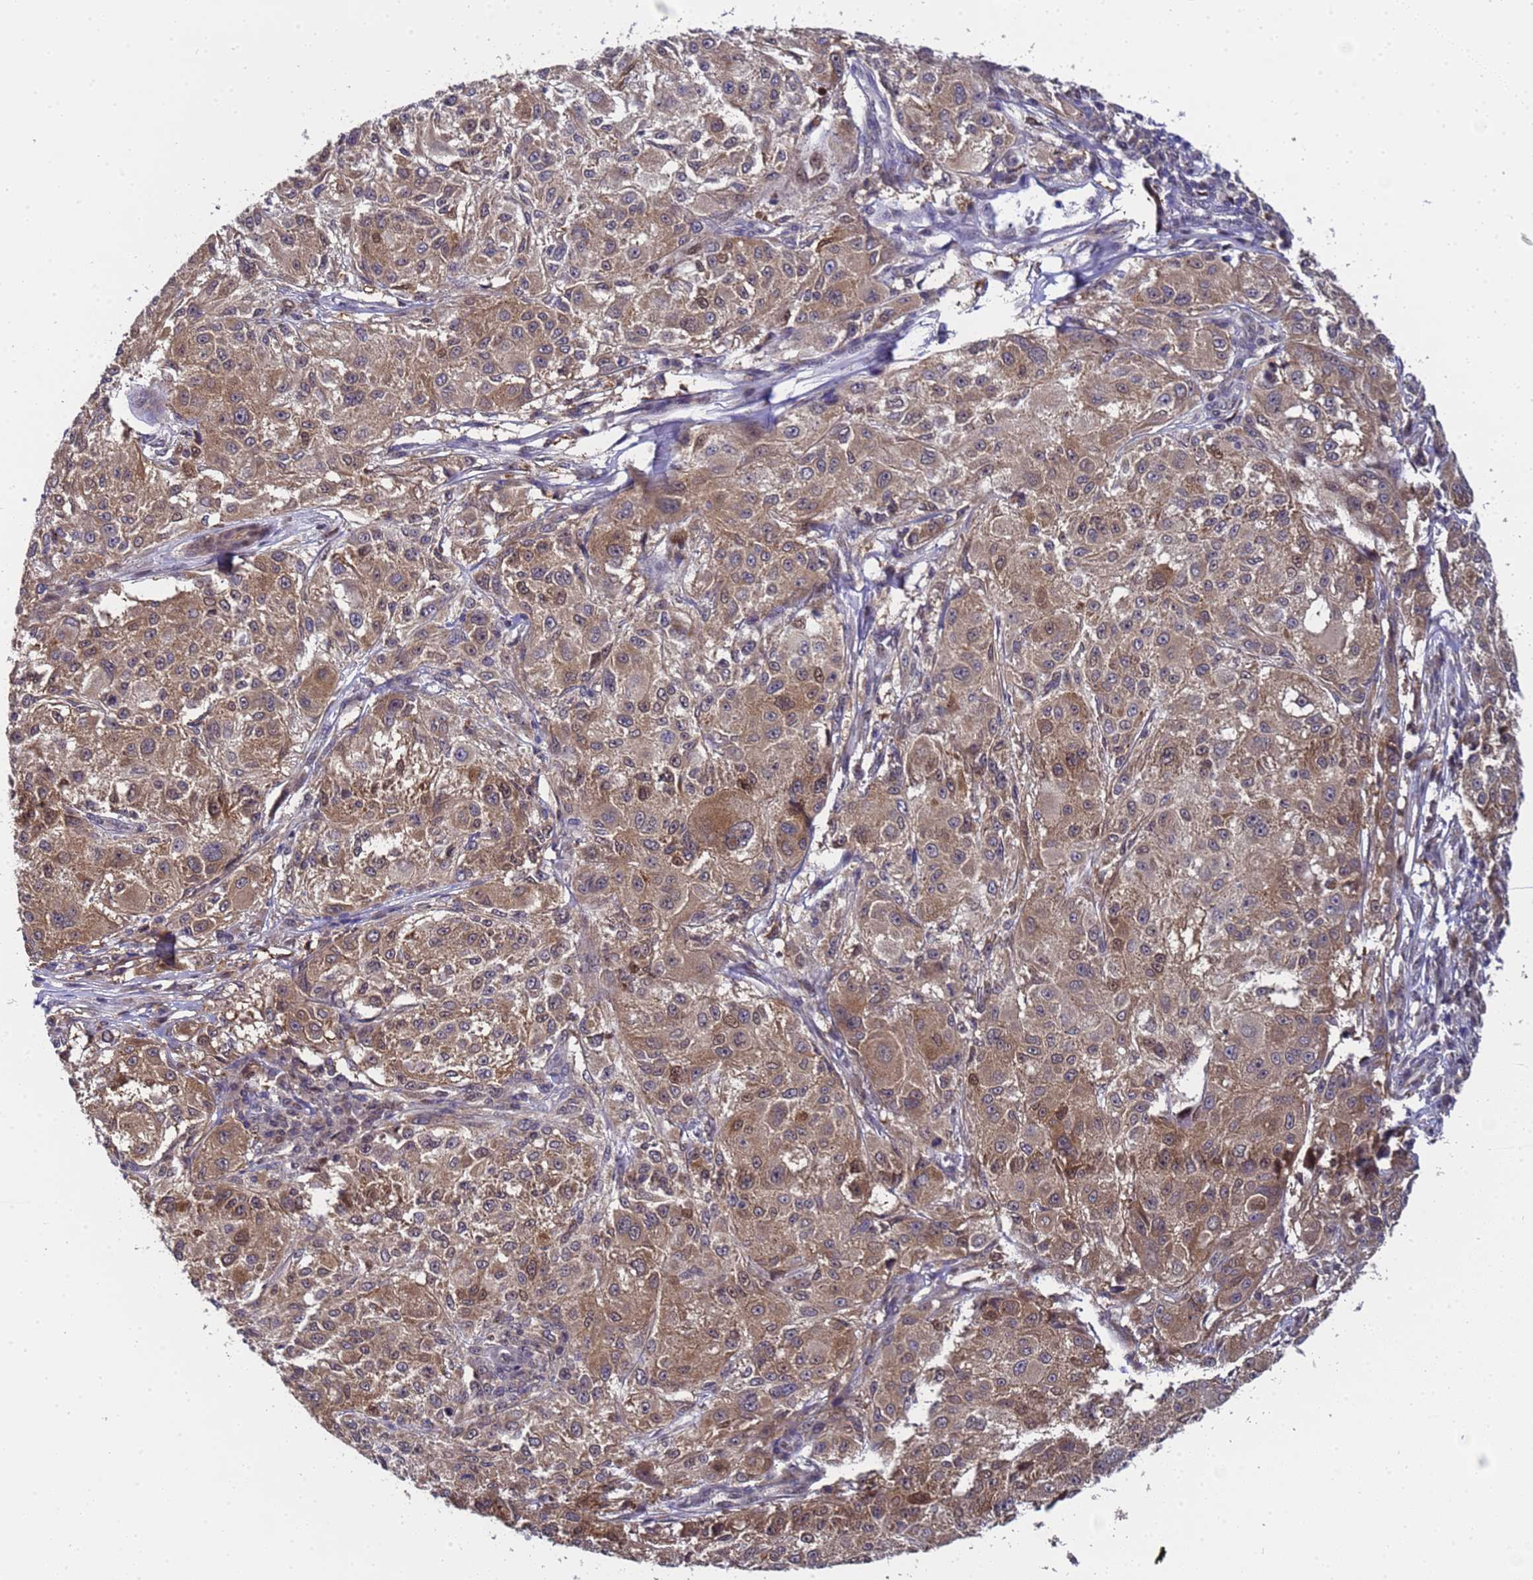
{"staining": {"intensity": "moderate", "quantity": ">75%", "location": "cytoplasmic/membranous"}, "tissue": "melanoma", "cell_type": "Tumor cells", "image_type": "cancer", "snomed": [{"axis": "morphology", "description": "Necrosis, NOS"}, {"axis": "morphology", "description": "Malignant melanoma, NOS"}, {"axis": "topography", "description": "Skin"}], "caption": "Human malignant melanoma stained with a brown dye exhibits moderate cytoplasmic/membranous positive expression in about >75% of tumor cells.", "gene": "ANAPC13", "patient": {"sex": "female", "age": 87}}